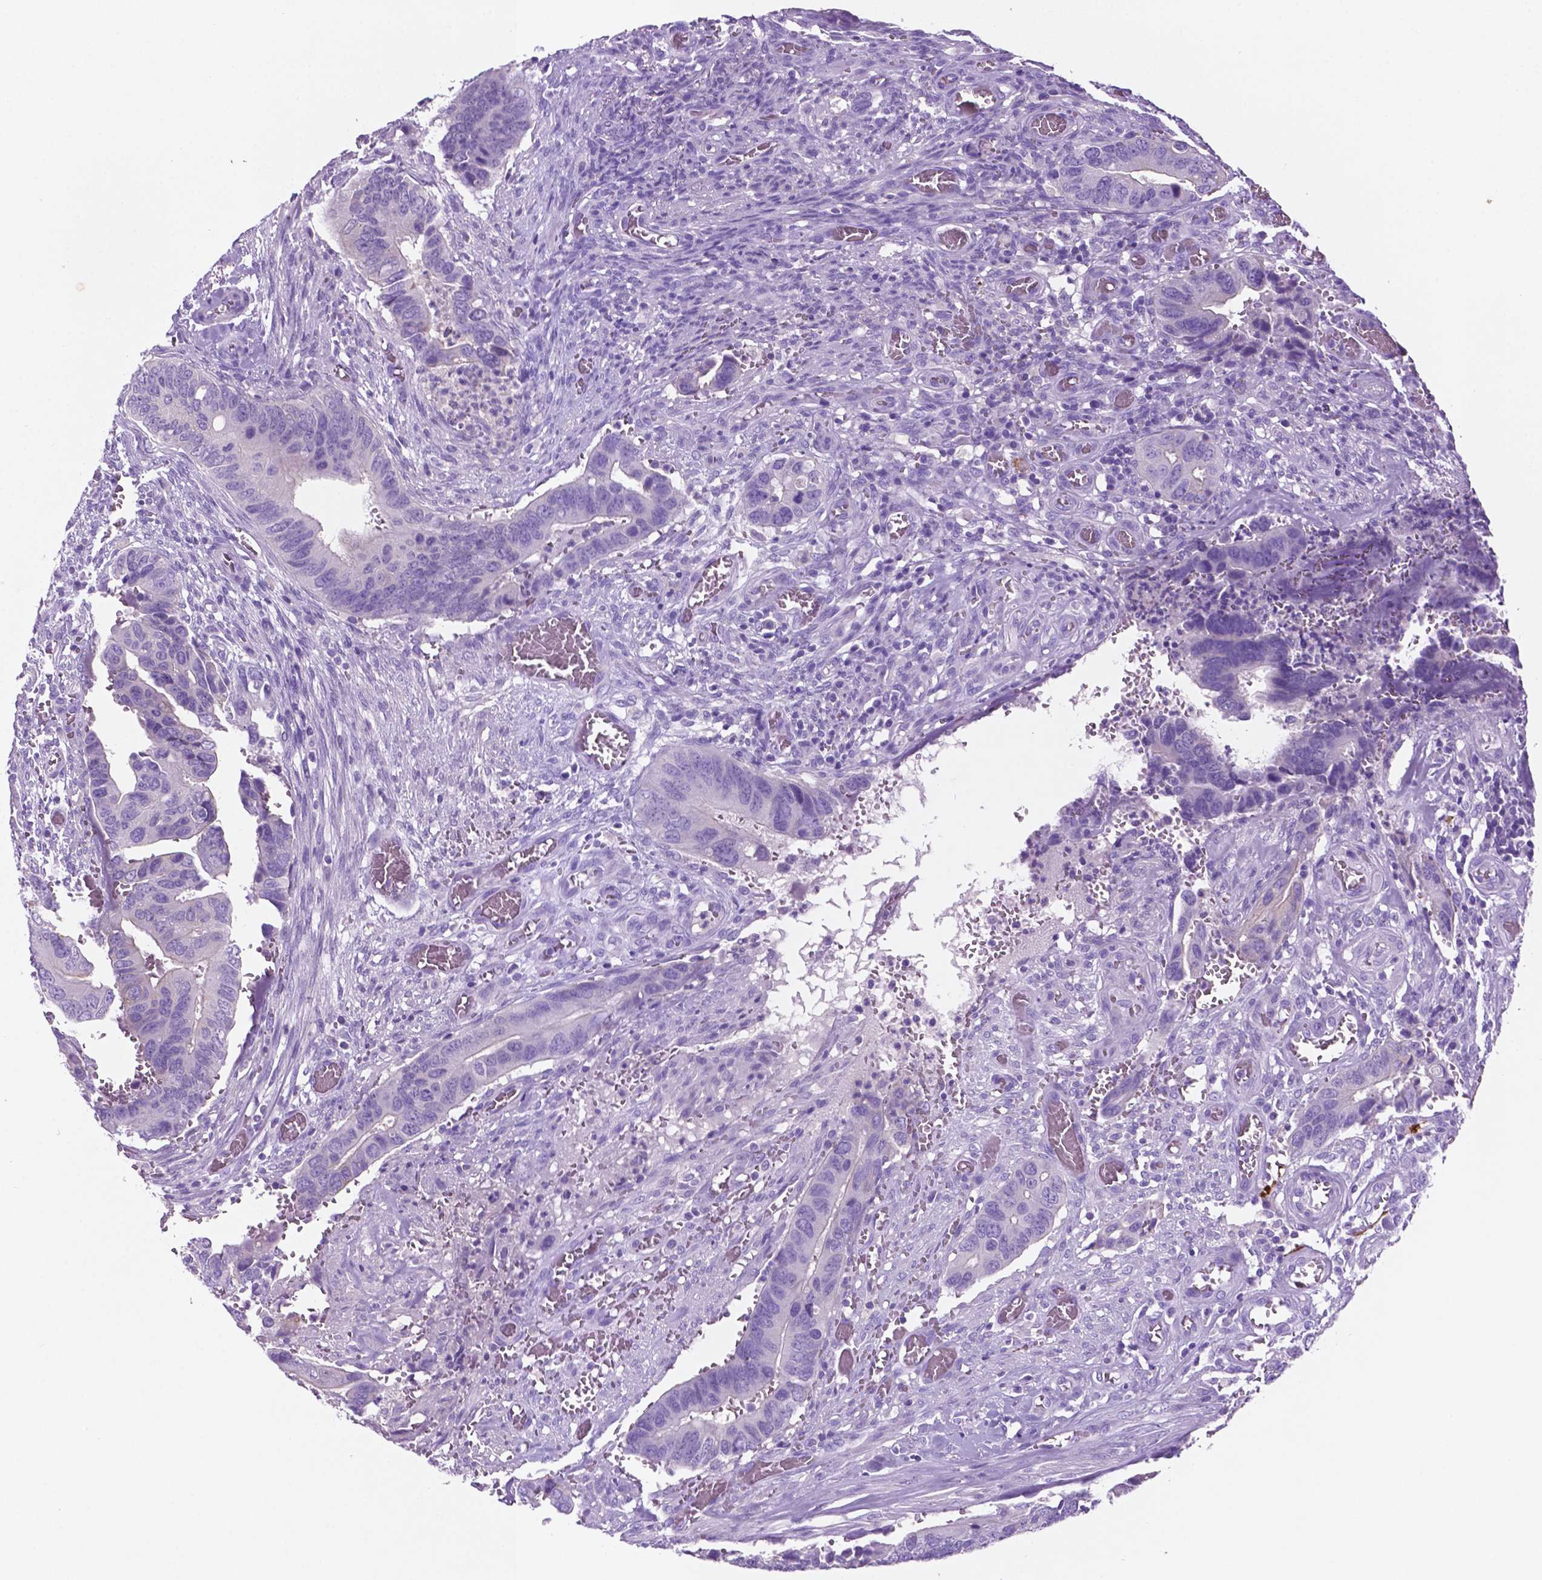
{"staining": {"intensity": "negative", "quantity": "none", "location": "none"}, "tissue": "colorectal cancer", "cell_type": "Tumor cells", "image_type": "cancer", "snomed": [{"axis": "morphology", "description": "Adenocarcinoma, NOS"}, {"axis": "topography", "description": "Colon"}], "caption": "An immunohistochemistry (IHC) histopathology image of colorectal cancer (adenocarcinoma) is shown. There is no staining in tumor cells of colorectal cancer (adenocarcinoma).", "gene": "POU4F1", "patient": {"sex": "male", "age": 49}}